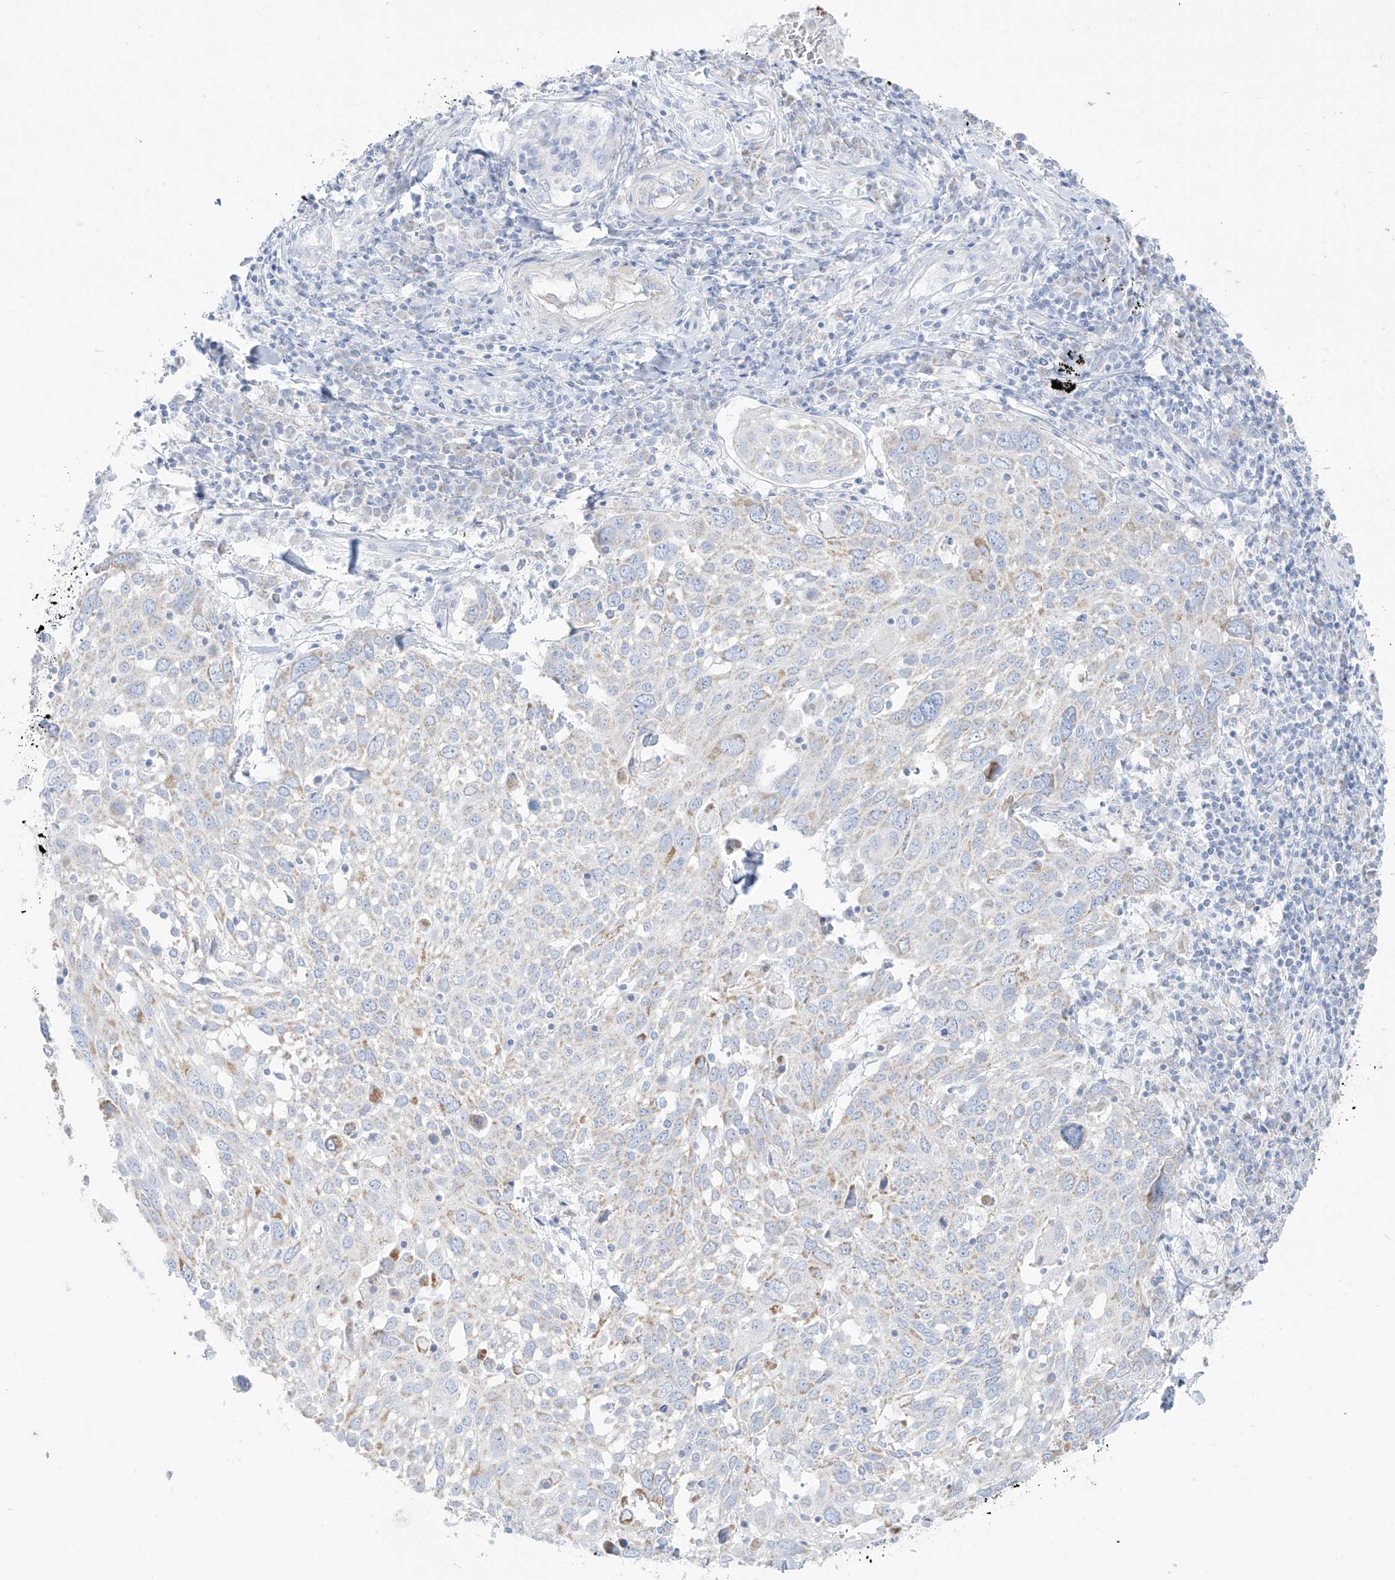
{"staining": {"intensity": "weak", "quantity": "<25%", "location": "cytoplasmic/membranous"}, "tissue": "lung cancer", "cell_type": "Tumor cells", "image_type": "cancer", "snomed": [{"axis": "morphology", "description": "Squamous cell carcinoma, NOS"}, {"axis": "topography", "description": "Lung"}], "caption": "IHC of human lung cancer (squamous cell carcinoma) reveals no staining in tumor cells.", "gene": "SLC26A3", "patient": {"sex": "male", "age": 65}}